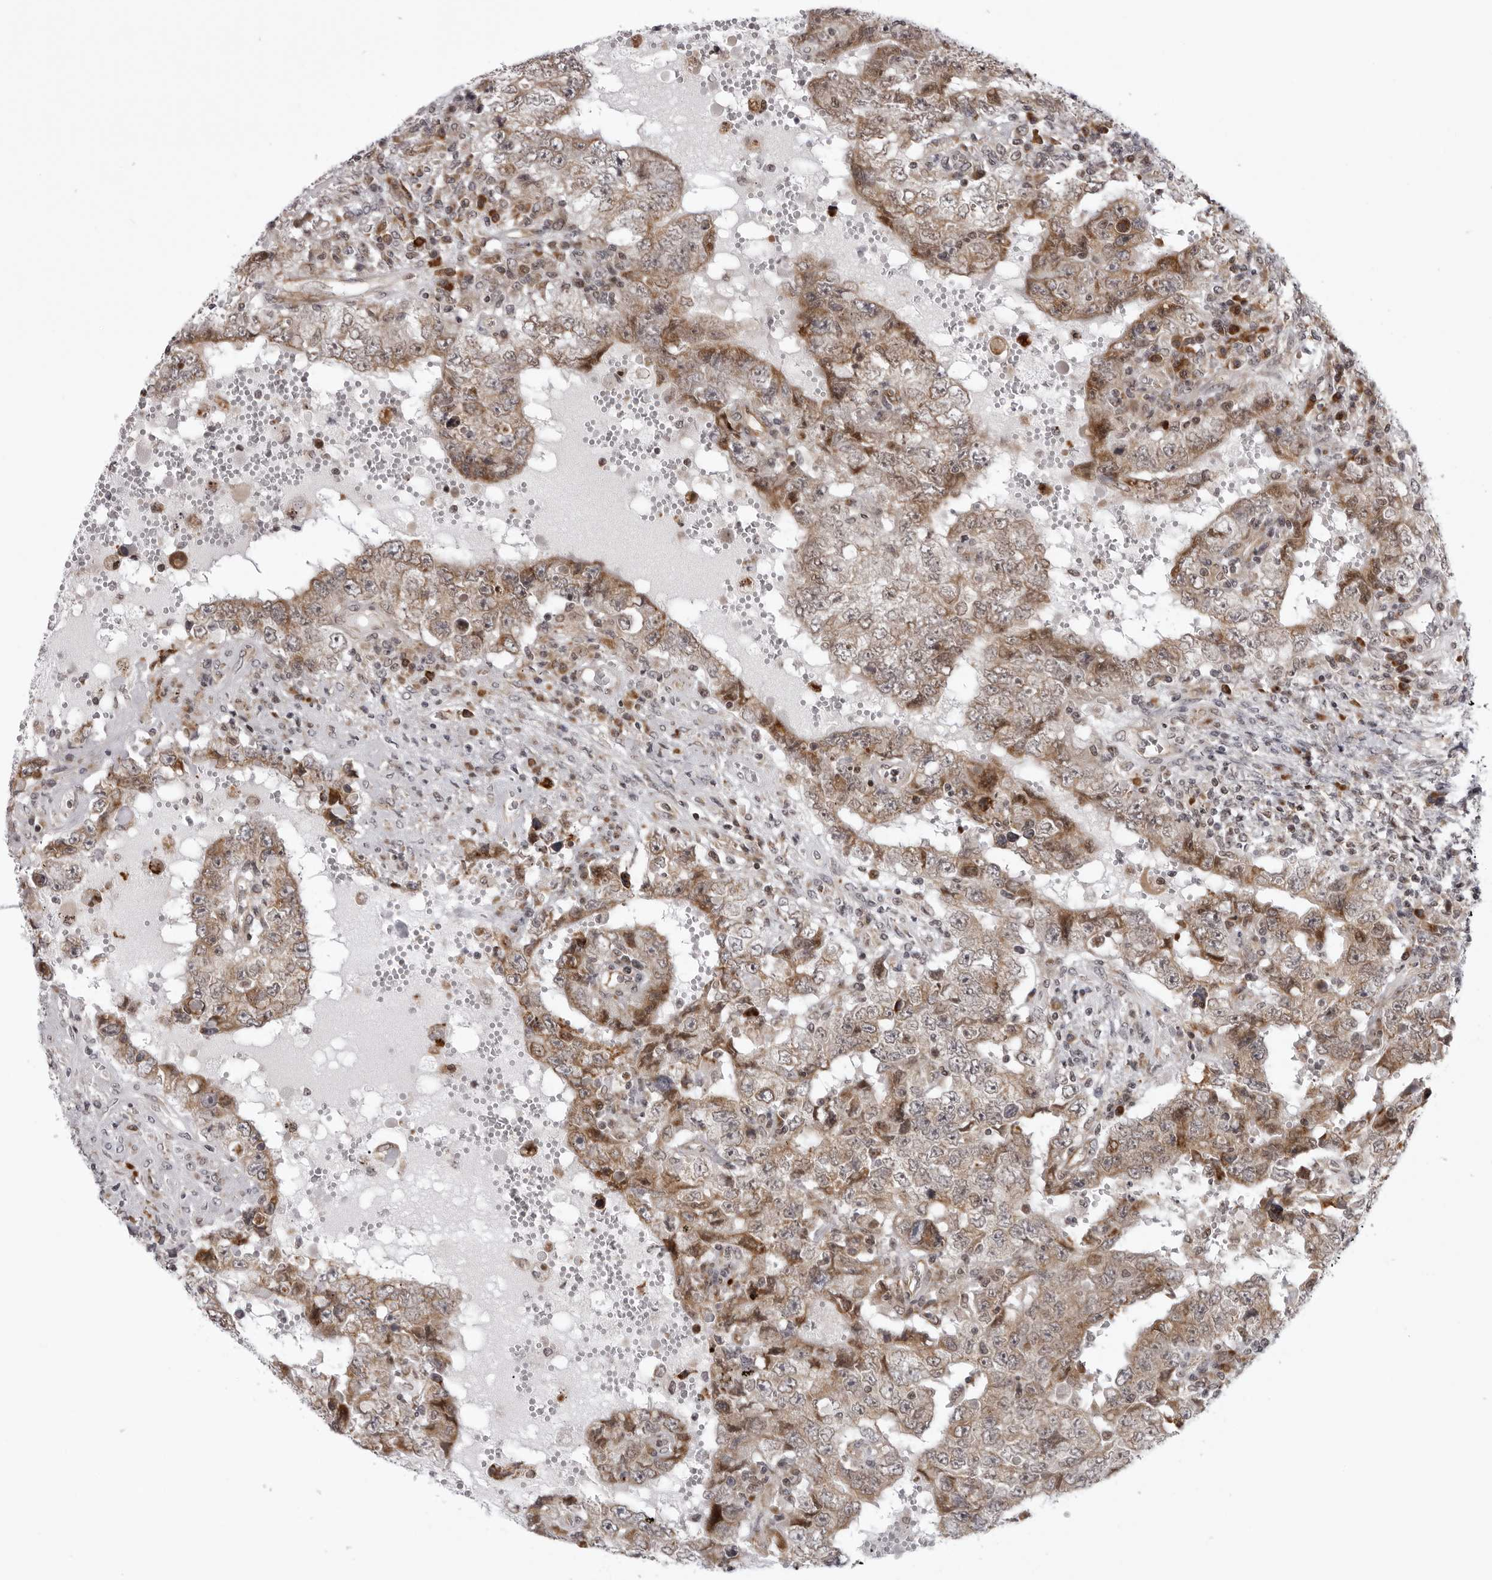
{"staining": {"intensity": "moderate", "quantity": ">75%", "location": "cytoplasmic/membranous"}, "tissue": "testis cancer", "cell_type": "Tumor cells", "image_type": "cancer", "snomed": [{"axis": "morphology", "description": "Carcinoma, Embryonal, NOS"}, {"axis": "topography", "description": "Testis"}], "caption": "Tumor cells demonstrate medium levels of moderate cytoplasmic/membranous staining in about >75% of cells in testis cancer (embryonal carcinoma). The staining is performed using DAB (3,3'-diaminobenzidine) brown chromogen to label protein expression. The nuclei are counter-stained blue using hematoxylin.", "gene": "GCSAML", "patient": {"sex": "male", "age": 26}}